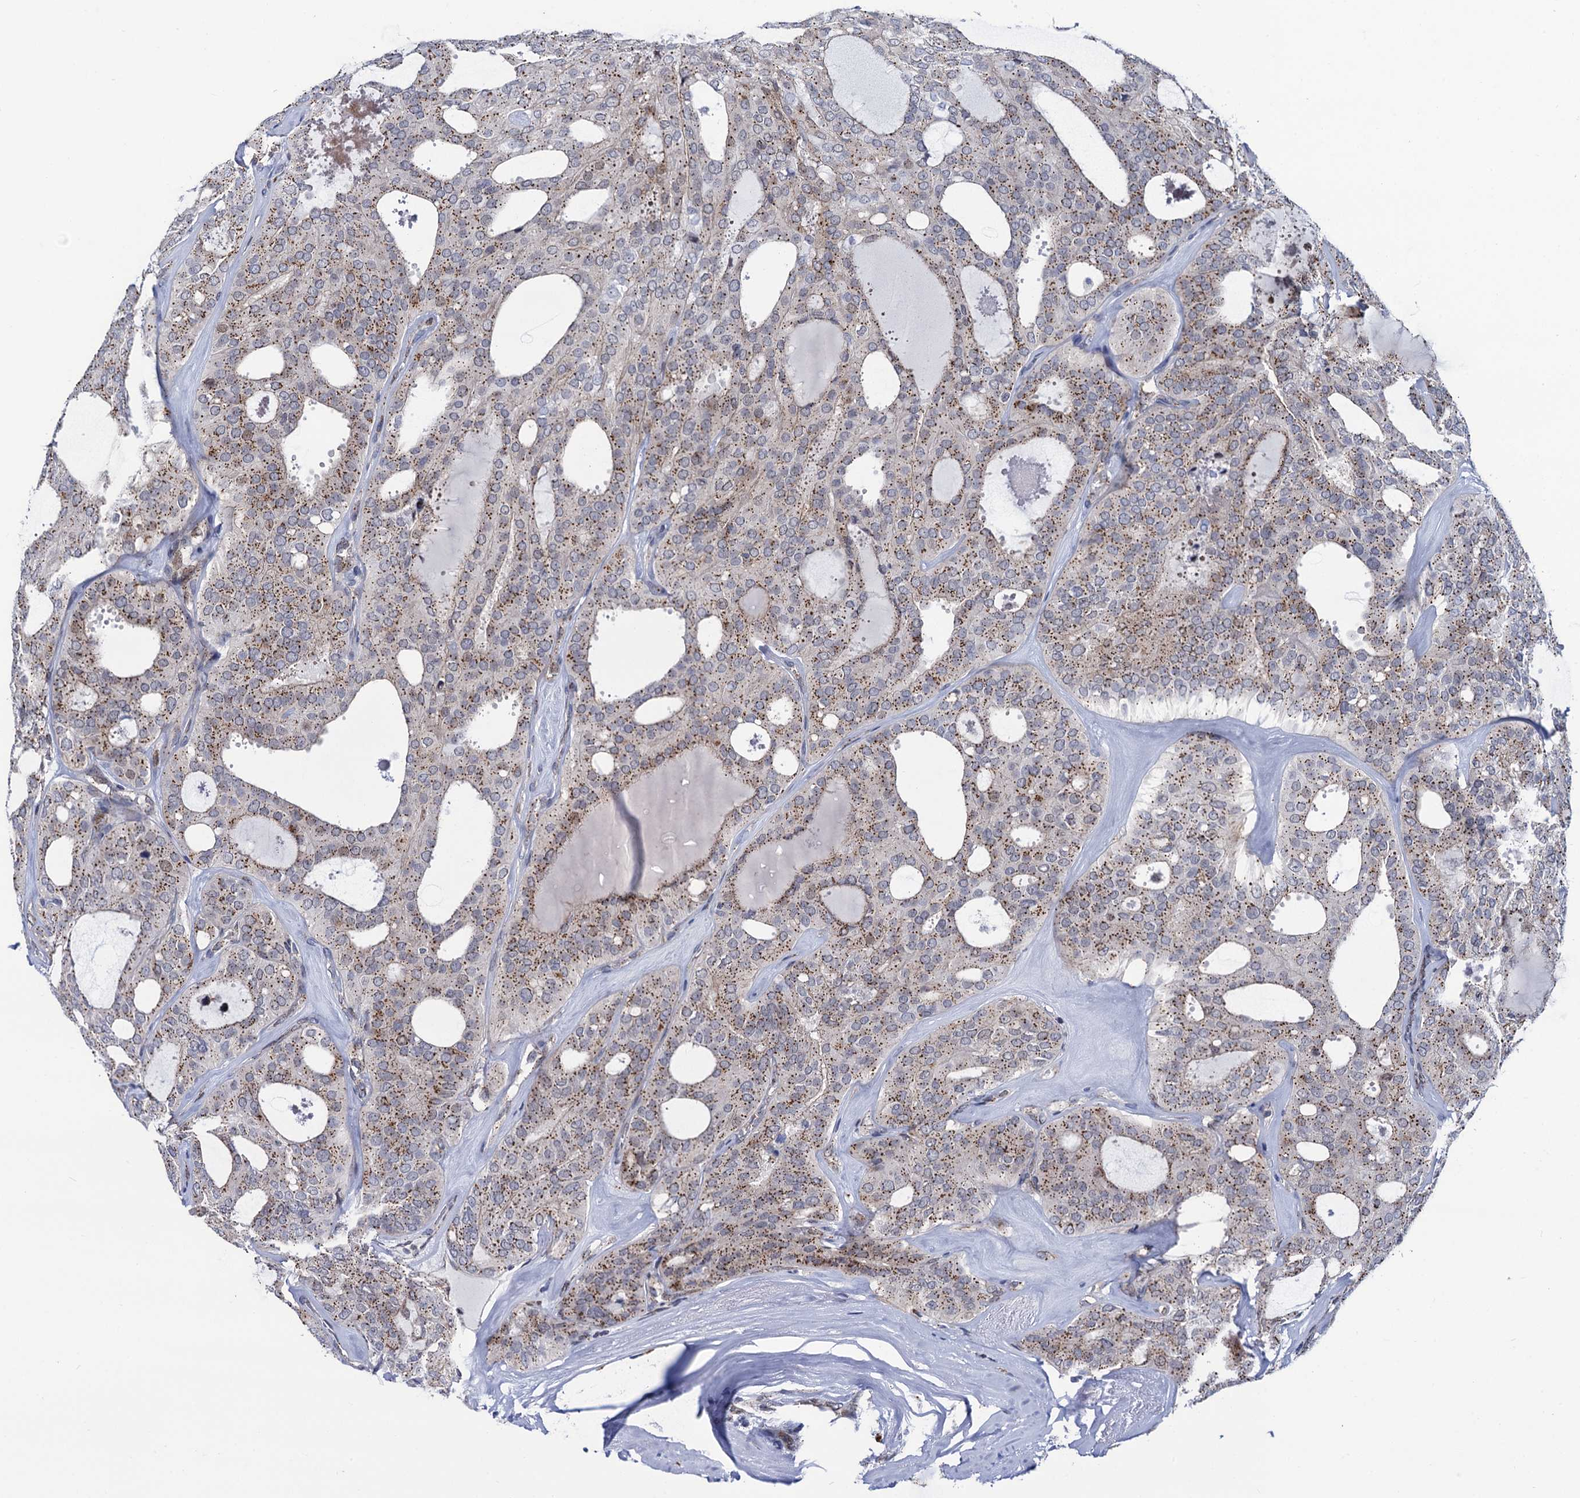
{"staining": {"intensity": "moderate", "quantity": ">75%", "location": "cytoplasmic/membranous"}, "tissue": "thyroid cancer", "cell_type": "Tumor cells", "image_type": "cancer", "snomed": [{"axis": "morphology", "description": "Follicular adenoma carcinoma, NOS"}, {"axis": "topography", "description": "Thyroid gland"}], "caption": "Thyroid cancer (follicular adenoma carcinoma) stained with a brown dye reveals moderate cytoplasmic/membranous positive staining in about >75% of tumor cells.", "gene": "THAP2", "patient": {"sex": "male", "age": 75}}